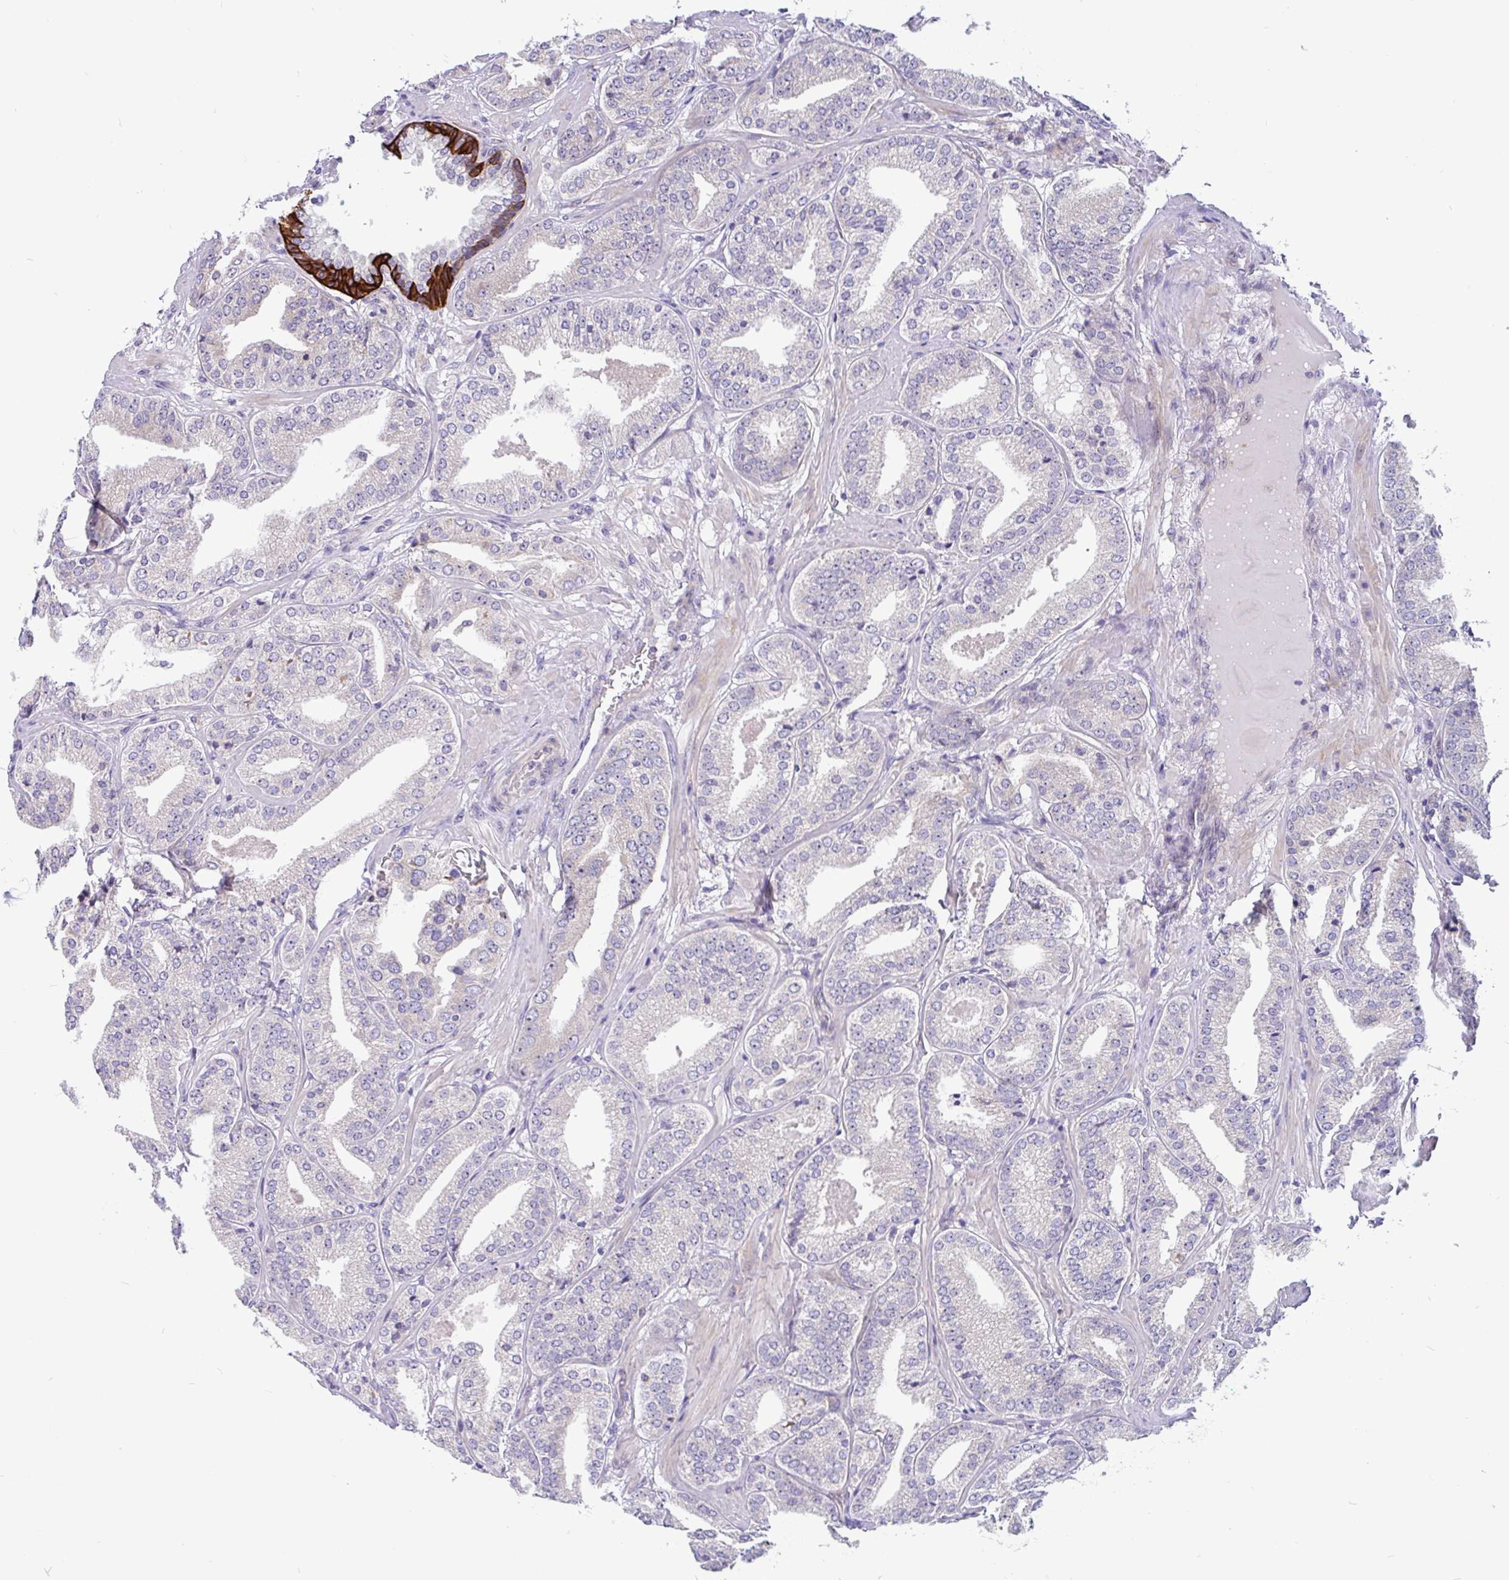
{"staining": {"intensity": "negative", "quantity": "none", "location": "none"}, "tissue": "prostate cancer", "cell_type": "Tumor cells", "image_type": "cancer", "snomed": [{"axis": "morphology", "description": "Adenocarcinoma, High grade"}, {"axis": "topography", "description": "Prostate"}], "caption": "The photomicrograph shows no significant expression in tumor cells of prostate cancer (adenocarcinoma (high-grade)).", "gene": "LRRC26", "patient": {"sex": "male", "age": 63}}